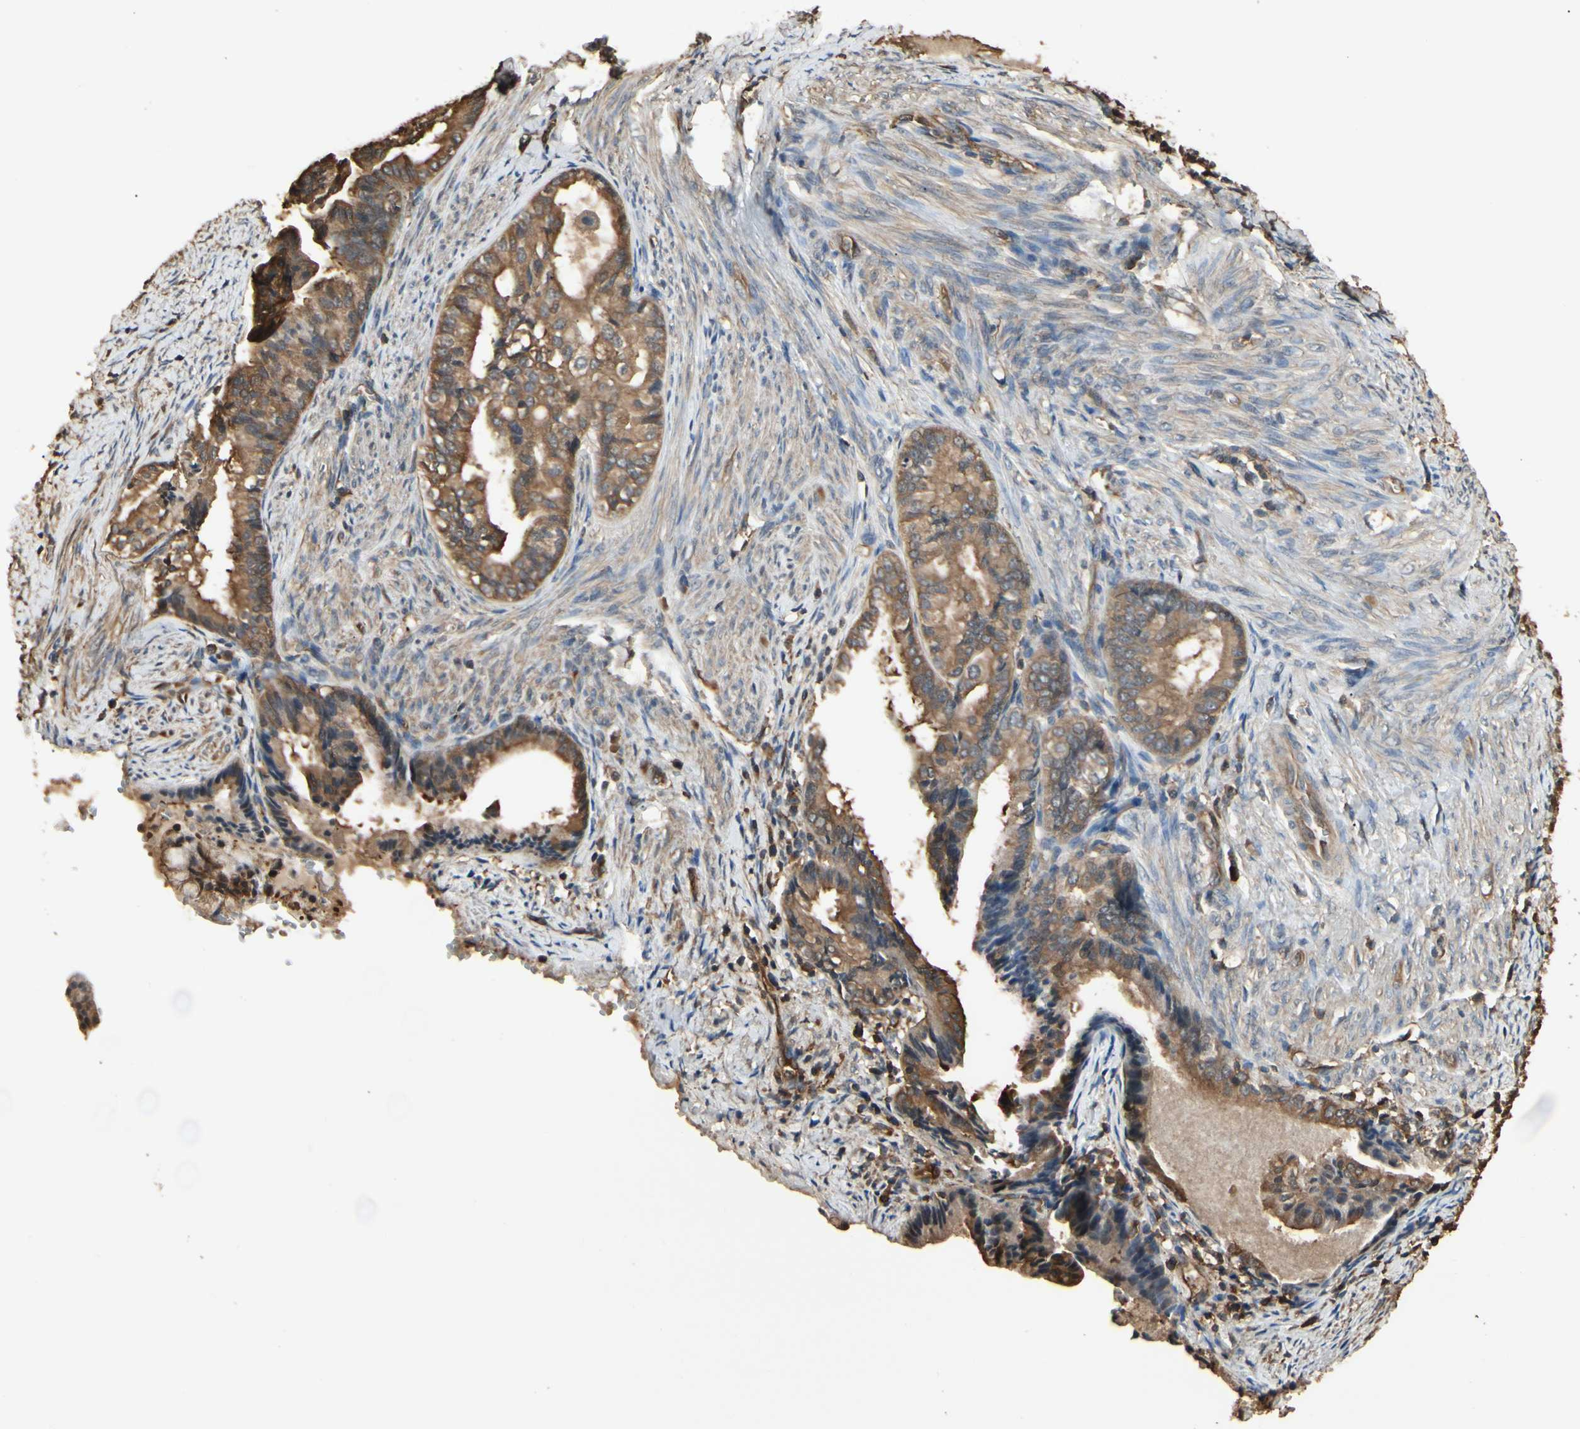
{"staining": {"intensity": "moderate", "quantity": ">75%", "location": "cytoplasmic/membranous"}, "tissue": "endometrial cancer", "cell_type": "Tumor cells", "image_type": "cancer", "snomed": [{"axis": "morphology", "description": "Adenocarcinoma, NOS"}, {"axis": "topography", "description": "Endometrium"}], "caption": "The photomicrograph displays immunohistochemical staining of endometrial cancer. There is moderate cytoplasmic/membranous expression is present in about >75% of tumor cells.", "gene": "YWHAE", "patient": {"sex": "female", "age": 86}}